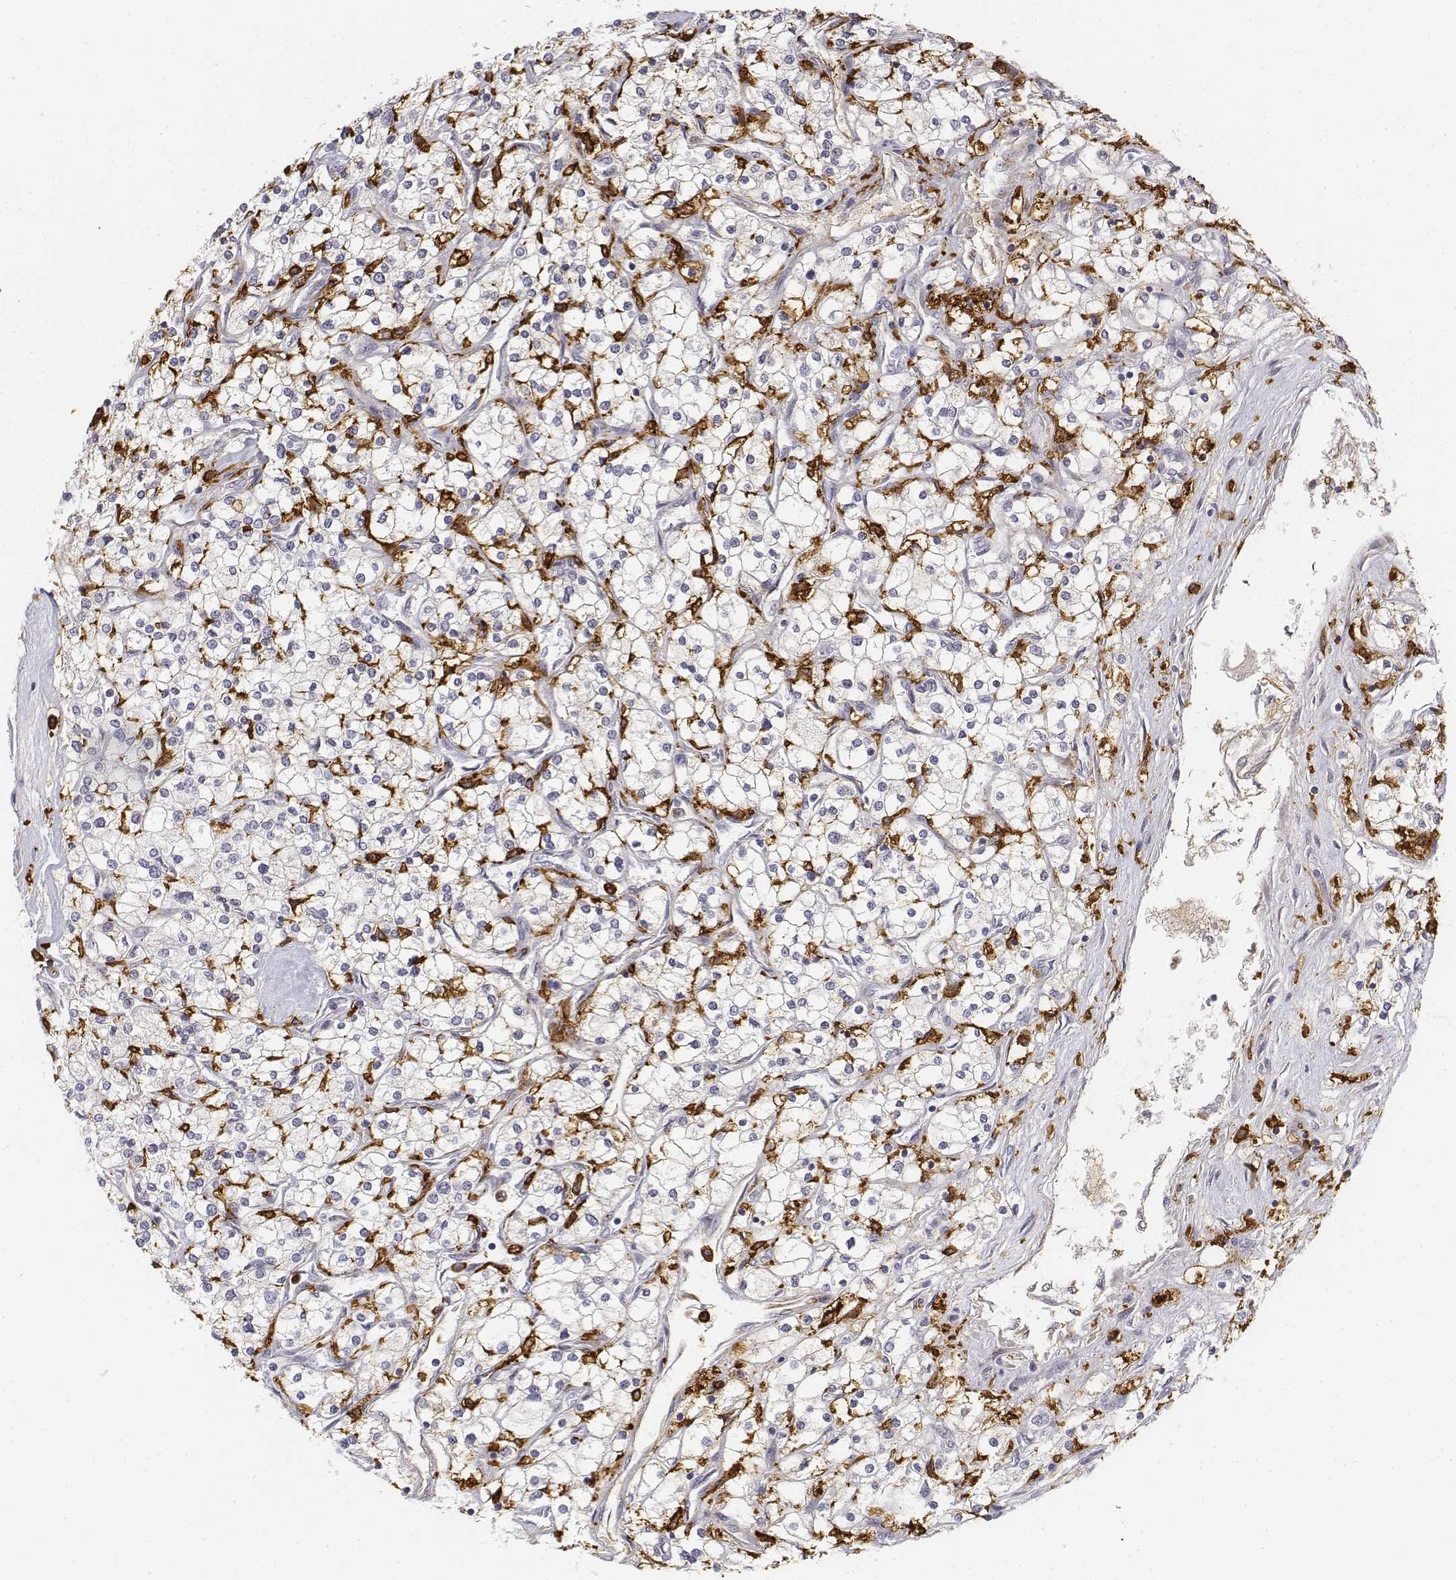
{"staining": {"intensity": "negative", "quantity": "none", "location": "none"}, "tissue": "renal cancer", "cell_type": "Tumor cells", "image_type": "cancer", "snomed": [{"axis": "morphology", "description": "Adenocarcinoma, NOS"}, {"axis": "topography", "description": "Kidney"}], "caption": "DAB immunohistochemical staining of human renal adenocarcinoma demonstrates no significant positivity in tumor cells.", "gene": "CD14", "patient": {"sex": "male", "age": 80}}